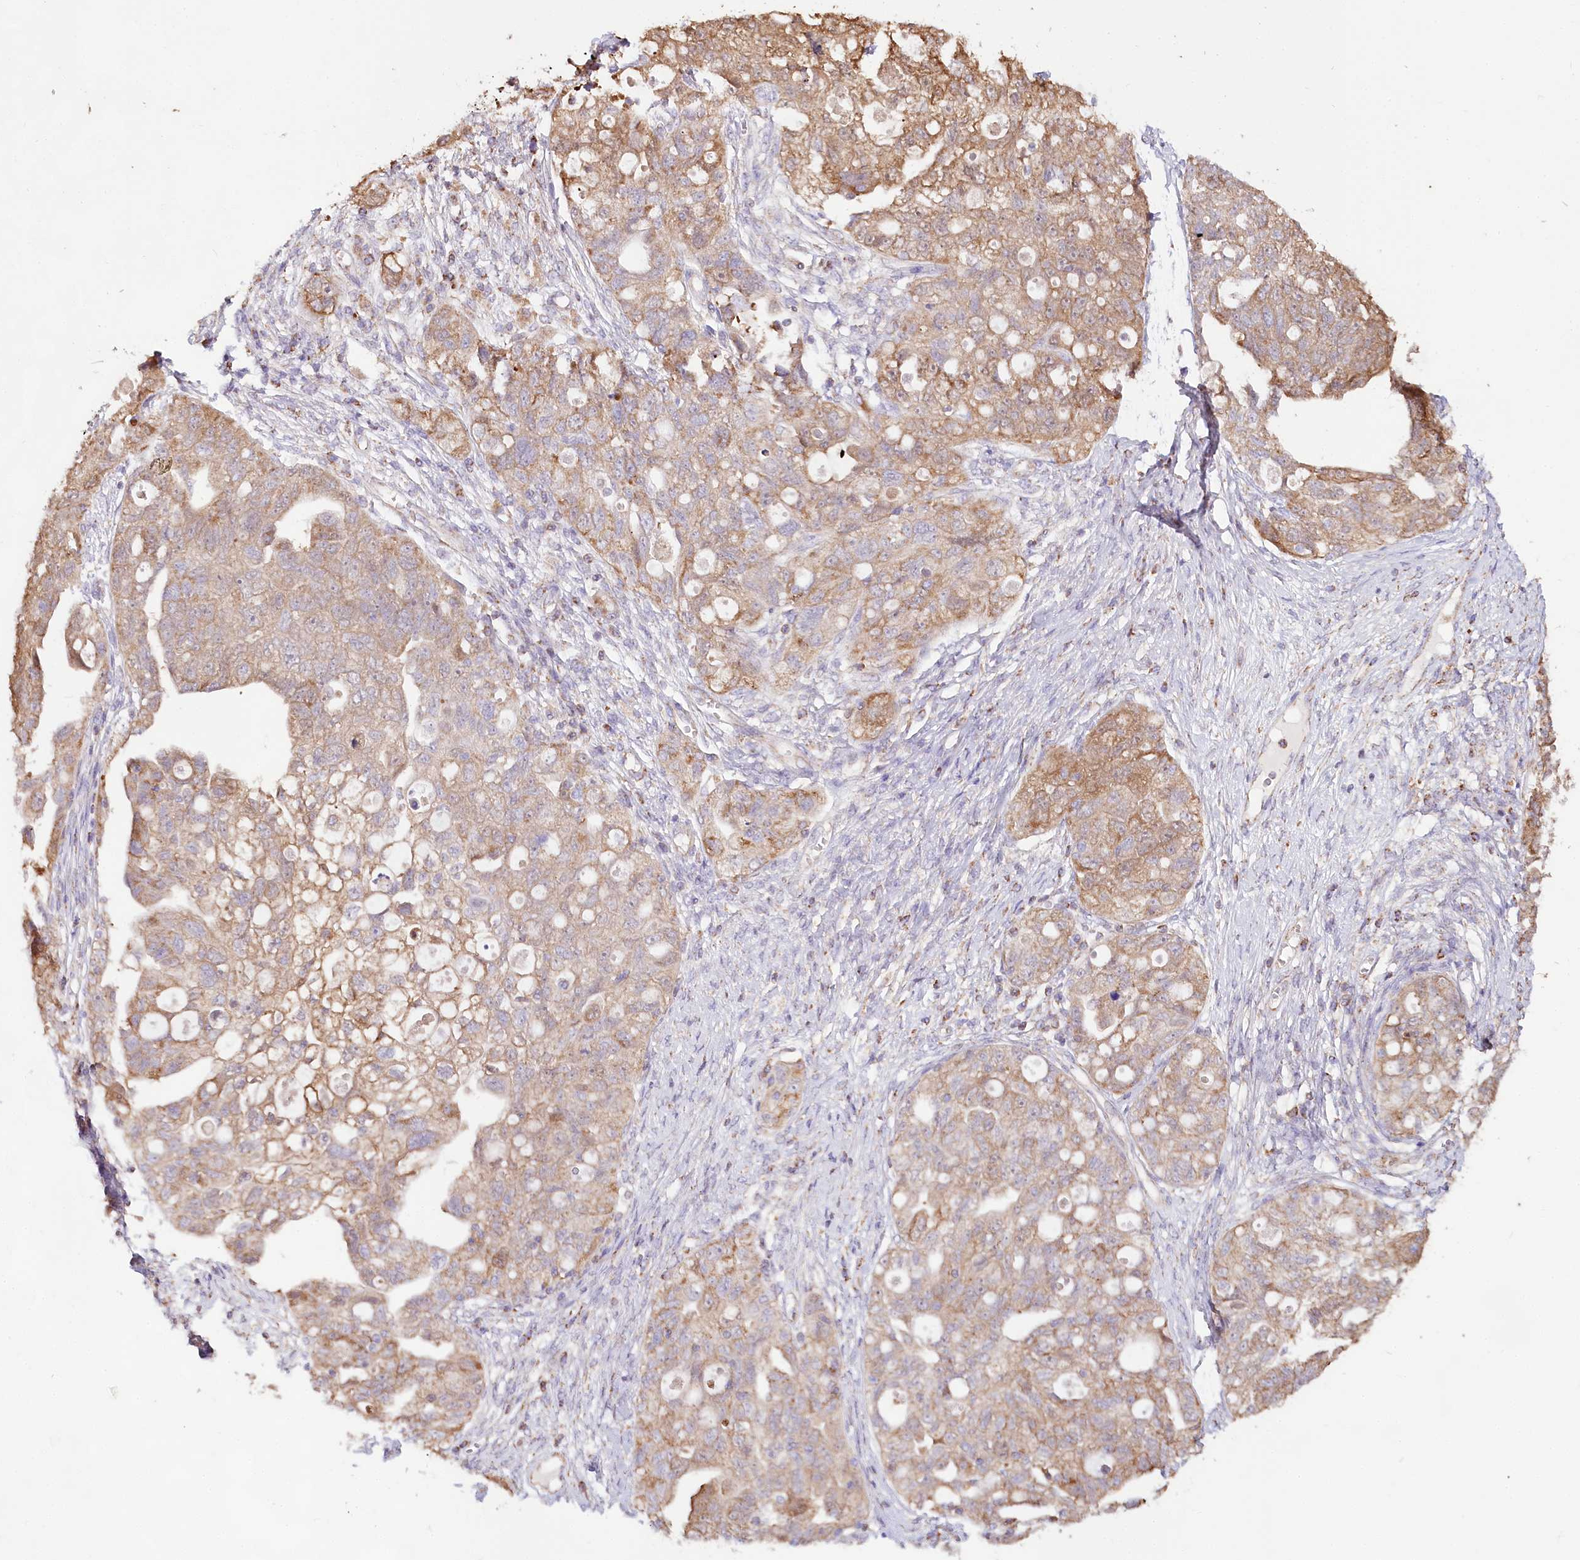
{"staining": {"intensity": "moderate", "quantity": ">75%", "location": "cytoplasmic/membranous"}, "tissue": "ovarian cancer", "cell_type": "Tumor cells", "image_type": "cancer", "snomed": [{"axis": "morphology", "description": "Carcinoma, NOS"}, {"axis": "morphology", "description": "Cystadenocarcinoma, serous, NOS"}, {"axis": "topography", "description": "Ovary"}], "caption": "A histopathology image showing moderate cytoplasmic/membranous staining in approximately >75% of tumor cells in ovarian cancer, as visualized by brown immunohistochemical staining.", "gene": "TASOR2", "patient": {"sex": "female", "age": 69}}